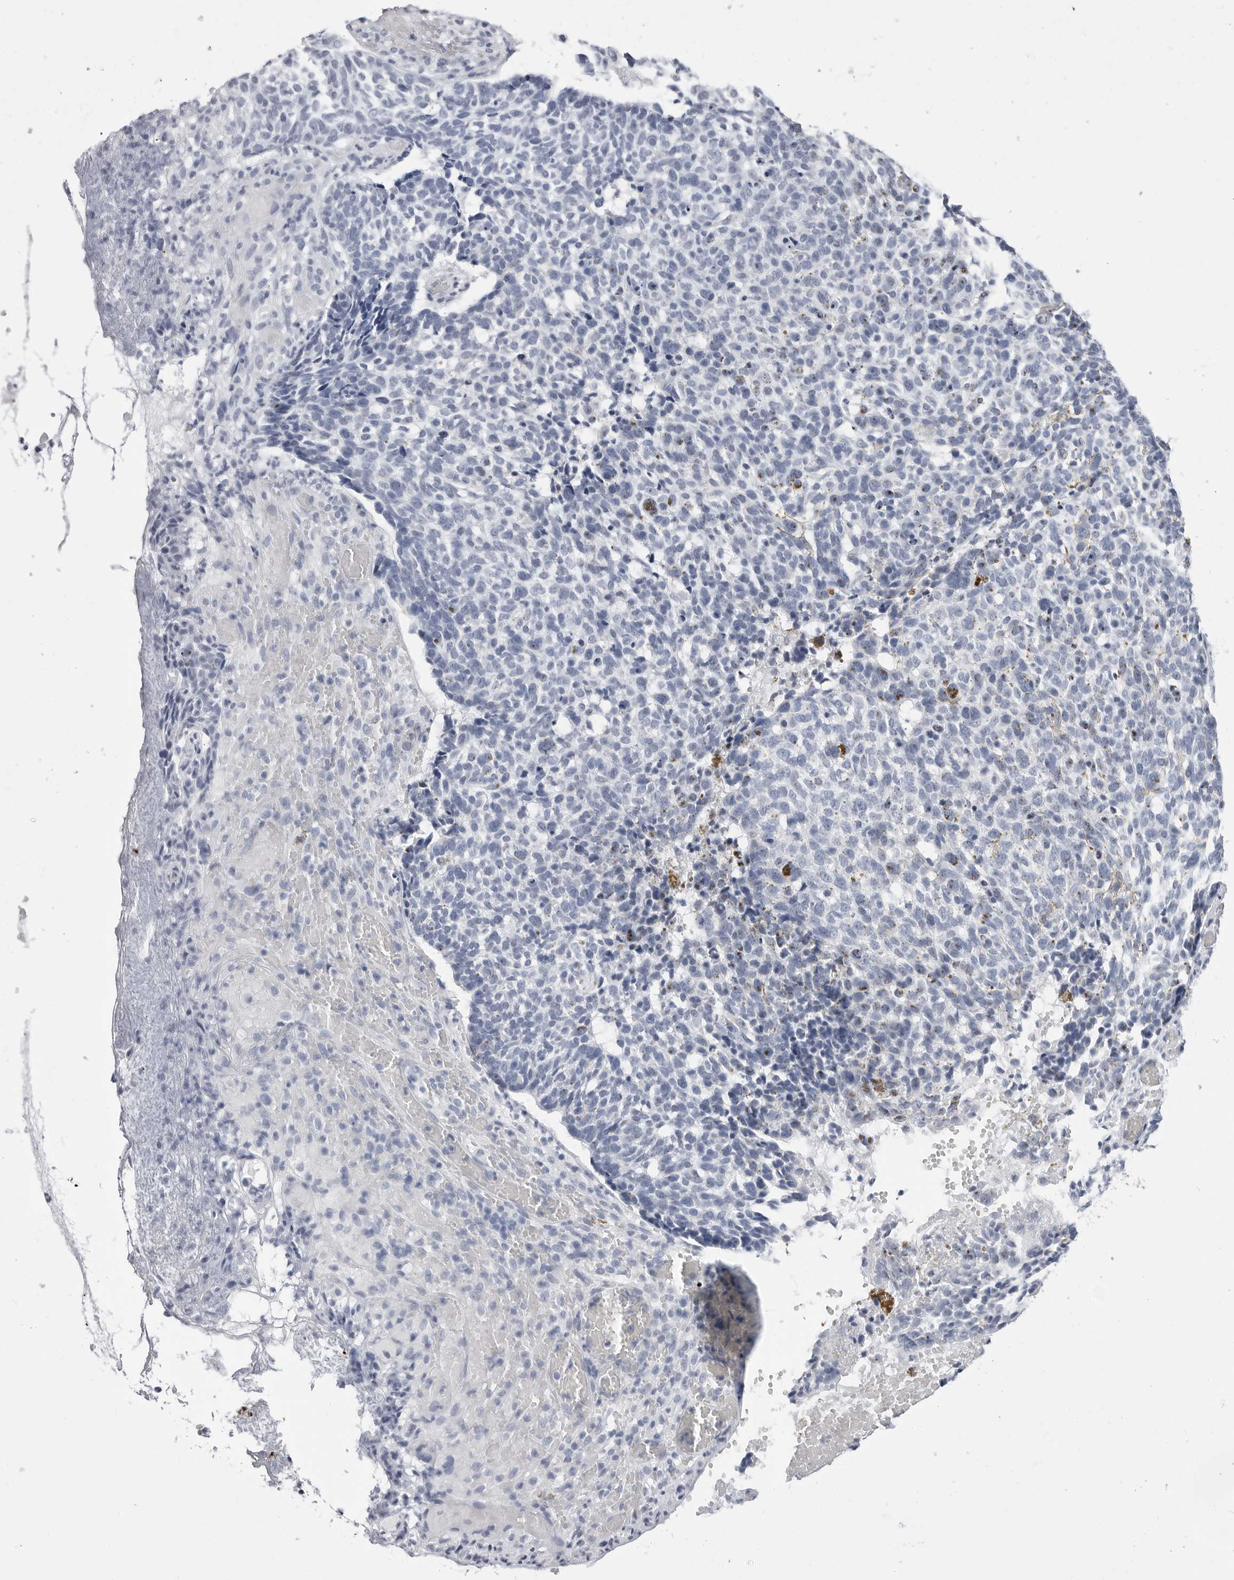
{"staining": {"intensity": "negative", "quantity": "none", "location": "none"}, "tissue": "skin cancer", "cell_type": "Tumor cells", "image_type": "cancer", "snomed": [{"axis": "morphology", "description": "Basal cell carcinoma"}, {"axis": "topography", "description": "Skin"}], "caption": "High magnification brightfield microscopy of skin basal cell carcinoma stained with DAB (brown) and counterstained with hematoxylin (blue): tumor cells show no significant staining. (Stains: DAB IHC with hematoxylin counter stain, Microscopy: brightfield microscopy at high magnification).", "gene": "ERICH3", "patient": {"sex": "male", "age": 85}}